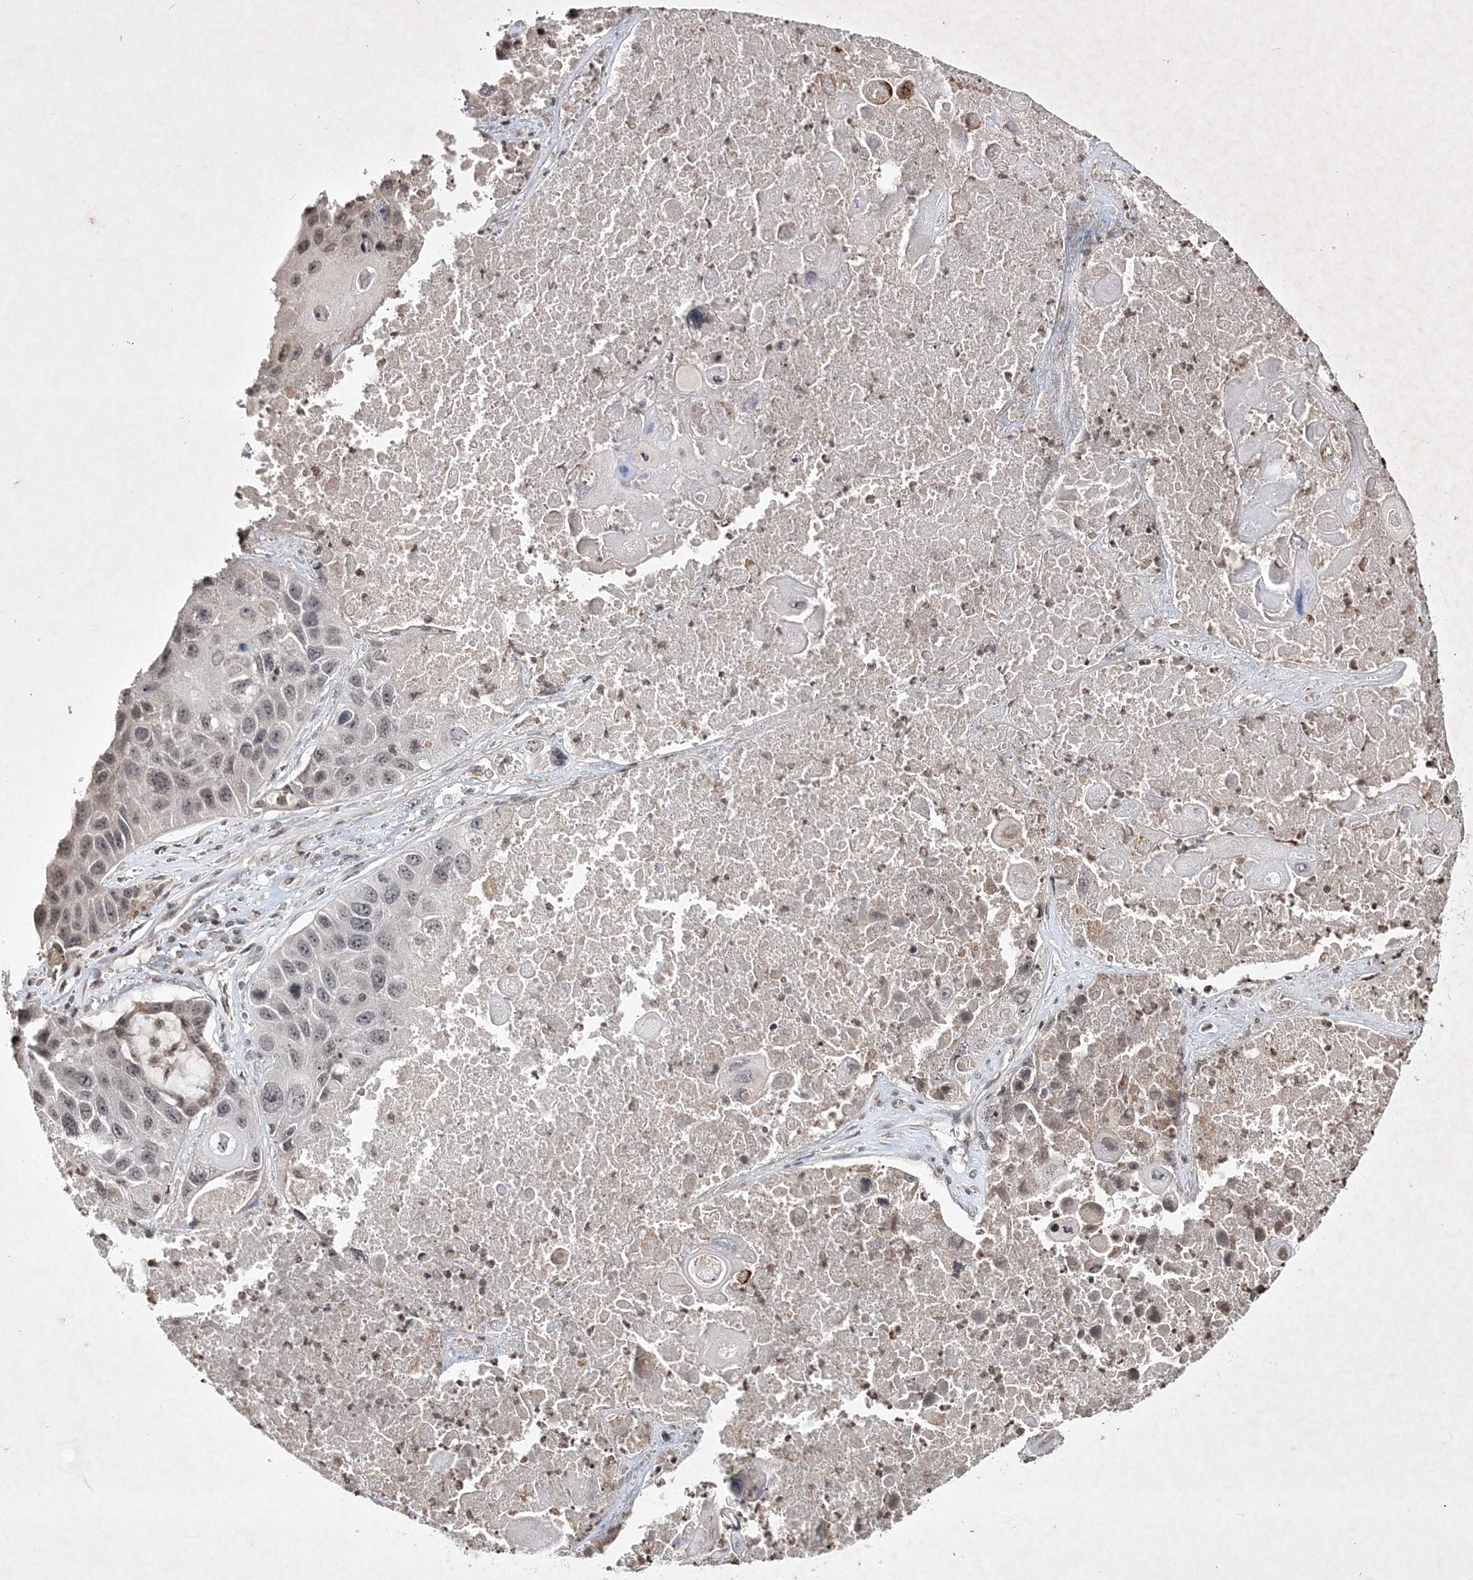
{"staining": {"intensity": "moderate", "quantity": "<25%", "location": "nuclear"}, "tissue": "lung cancer", "cell_type": "Tumor cells", "image_type": "cancer", "snomed": [{"axis": "morphology", "description": "Squamous cell carcinoma, NOS"}, {"axis": "topography", "description": "Lung"}], "caption": "This is an image of IHC staining of squamous cell carcinoma (lung), which shows moderate positivity in the nuclear of tumor cells.", "gene": "SOWAHB", "patient": {"sex": "male", "age": 61}}